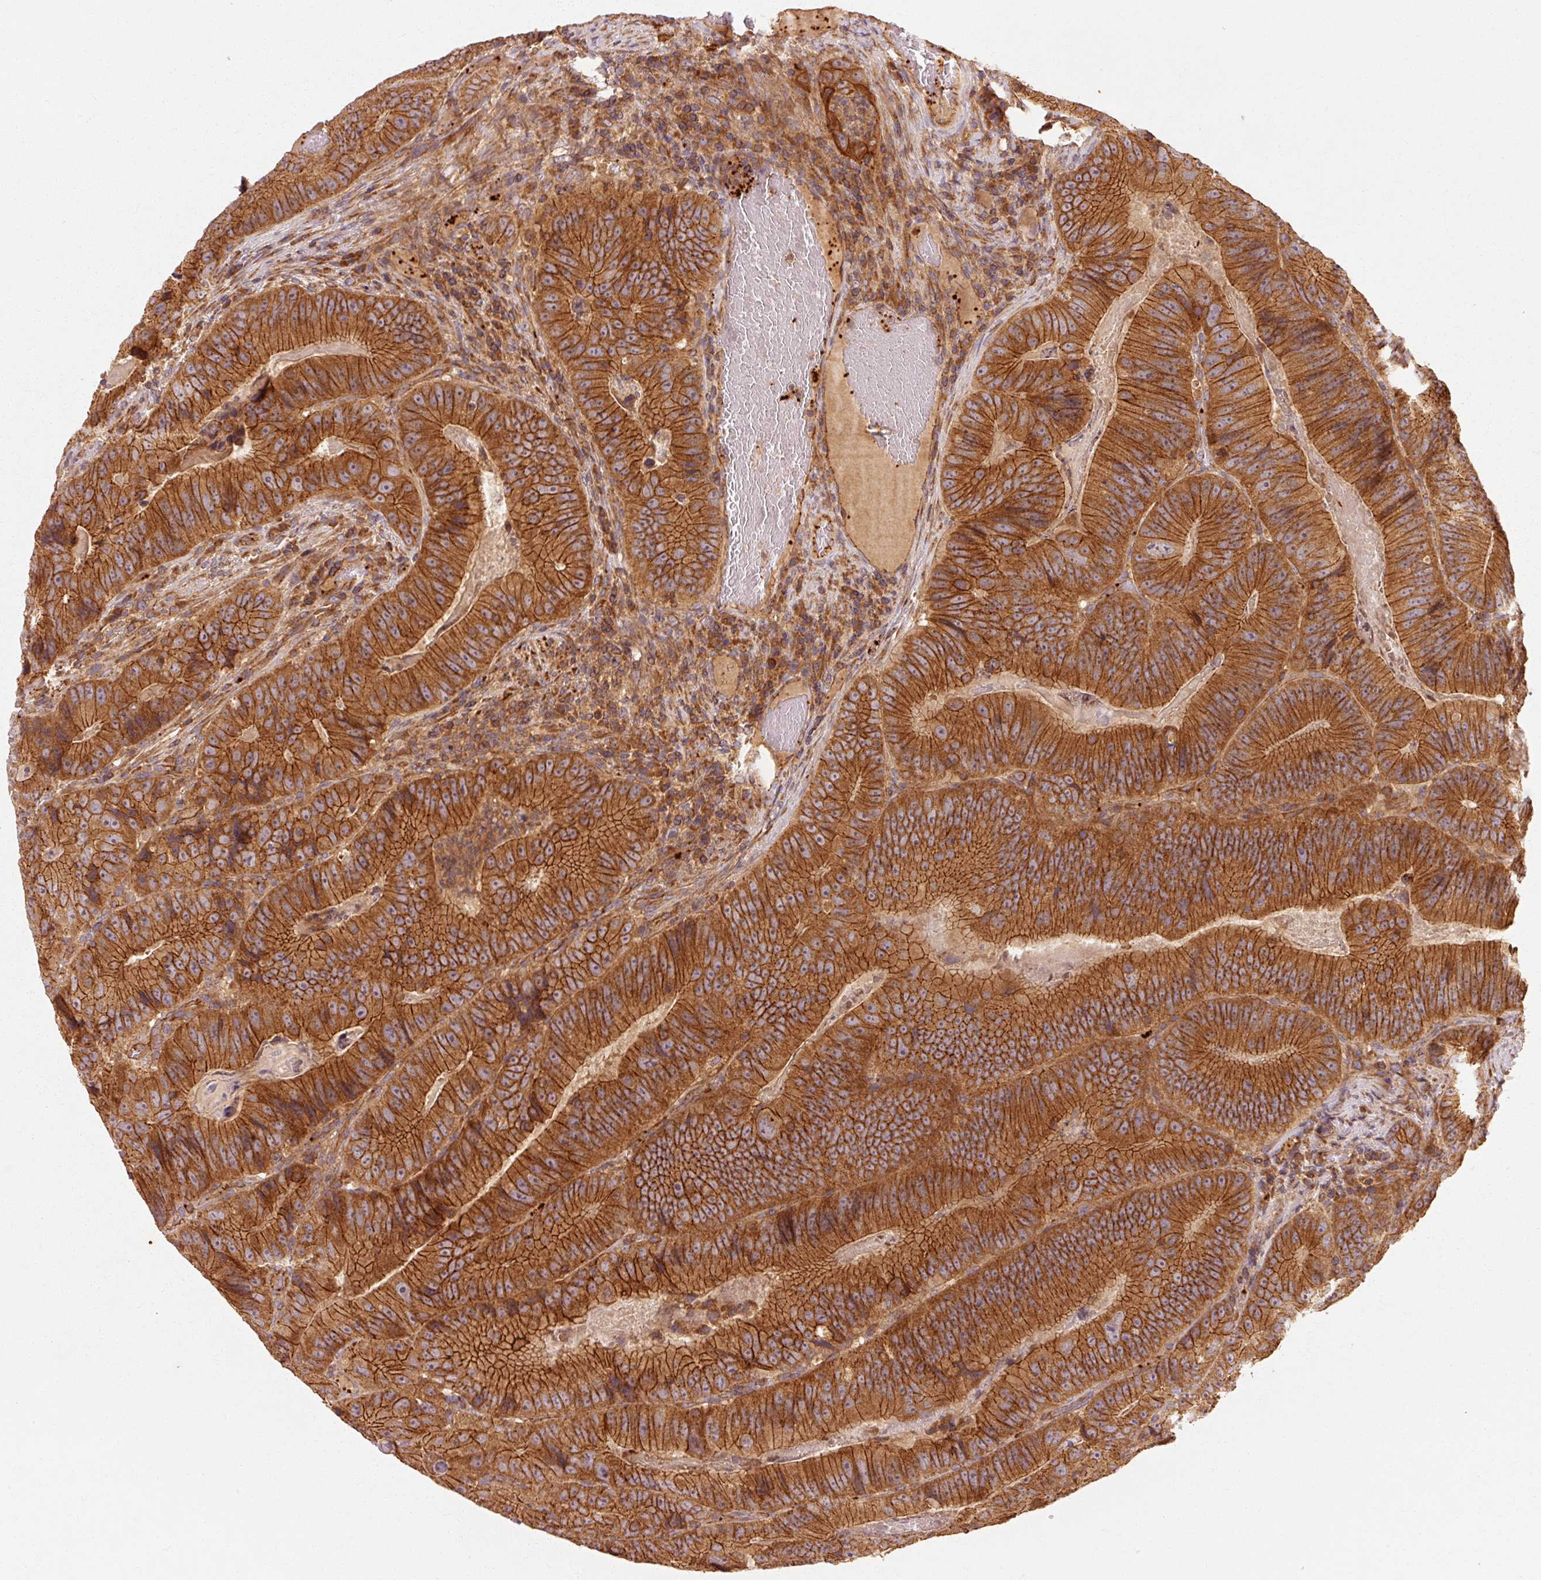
{"staining": {"intensity": "strong", "quantity": ">75%", "location": "cytoplasmic/membranous"}, "tissue": "colorectal cancer", "cell_type": "Tumor cells", "image_type": "cancer", "snomed": [{"axis": "morphology", "description": "Adenocarcinoma, NOS"}, {"axis": "topography", "description": "Colon"}], "caption": "Immunohistochemistry staining of adenocarcinoma (colorectal), which exhibits high levels of strong cytoplasmic/membranous expression in about >75% of tumor cells indicating strong cytoplasmic/membranous protein expression. The staining was performed using DAB (3,3'-diaminobenzidine) (brown) for protein detection and nuclei were counterstained in hematoxylin (blue).", "gene": "CTNNA1", "patient": {"sex": "female", "age": 86}}